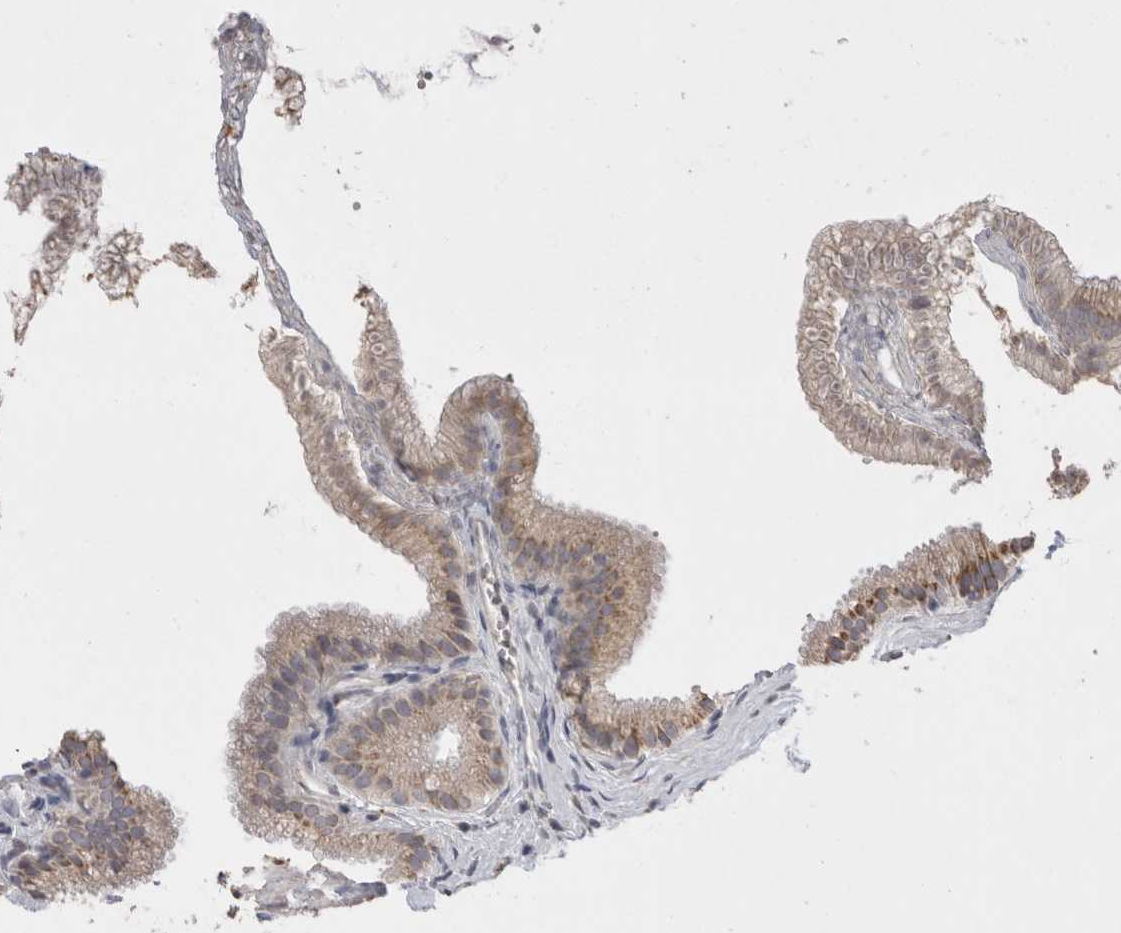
{"staining": {"intensity": "moderate", "quantity": ">75%", "location": "cytoplasmic/membranous"}, "tissue": "gallbladder", "cell_type": "Glandular cells", "image_type": "normal", "snomed": [{"axis": "morphology", "description": "Normal tissue, NOS"}, {"axis": "topography", "description": "Gallbladder"}], "caption": "This image displays normal gallbladder stained with immunohistochemistry (IHC) to label a protein in brown. The cytoplasmic/membranous of glandular cells show moderate positivity for the protein. Nuclei are counter-stained blue.", "gene": "NOMO1", "patient": {"sex": "male", "age": 38}}